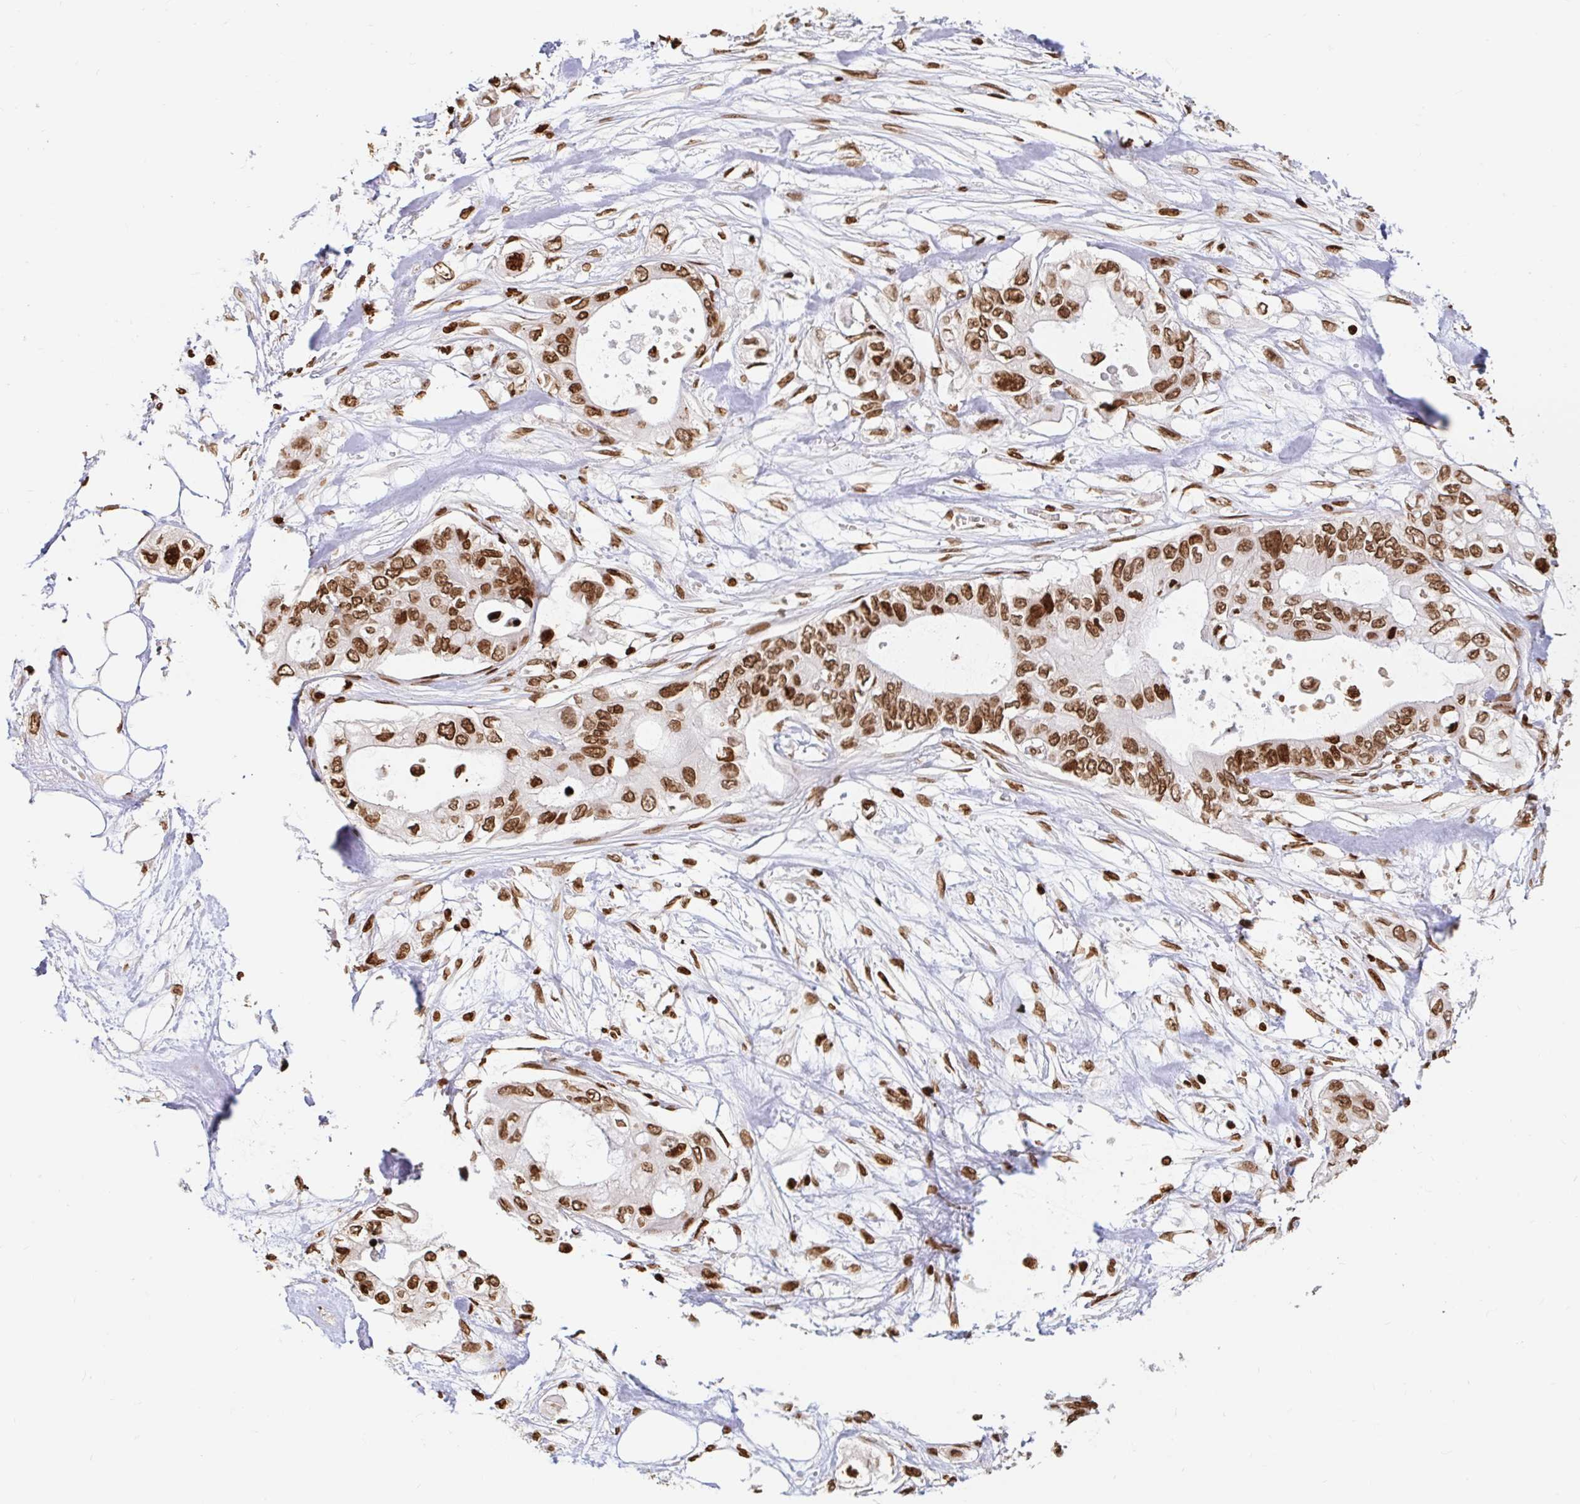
{"staining": {"intensity": "moderate", "quantity": ">75%", "location": "nuclear"}, "tissue": "pancreatic cancer", "cell_type": "Tumor cells", "image_type": "cancer", "snomed": [{"axis": "morphology", "description": "Adenocarcinoma, NOS"}, {"axis": "topography", "description": "Pancreas"}], "caption": "Tumor cells show moderate nuclear expression in about >75% of cells in pancreatic adenocarcinoma. The protein is stained brown, and the nuclei are stained in blue (DAB IHC with brightfield microscopy, high magnification).", "gene": "H2BC5", "patient": {"sex": "female", "age": 63}}